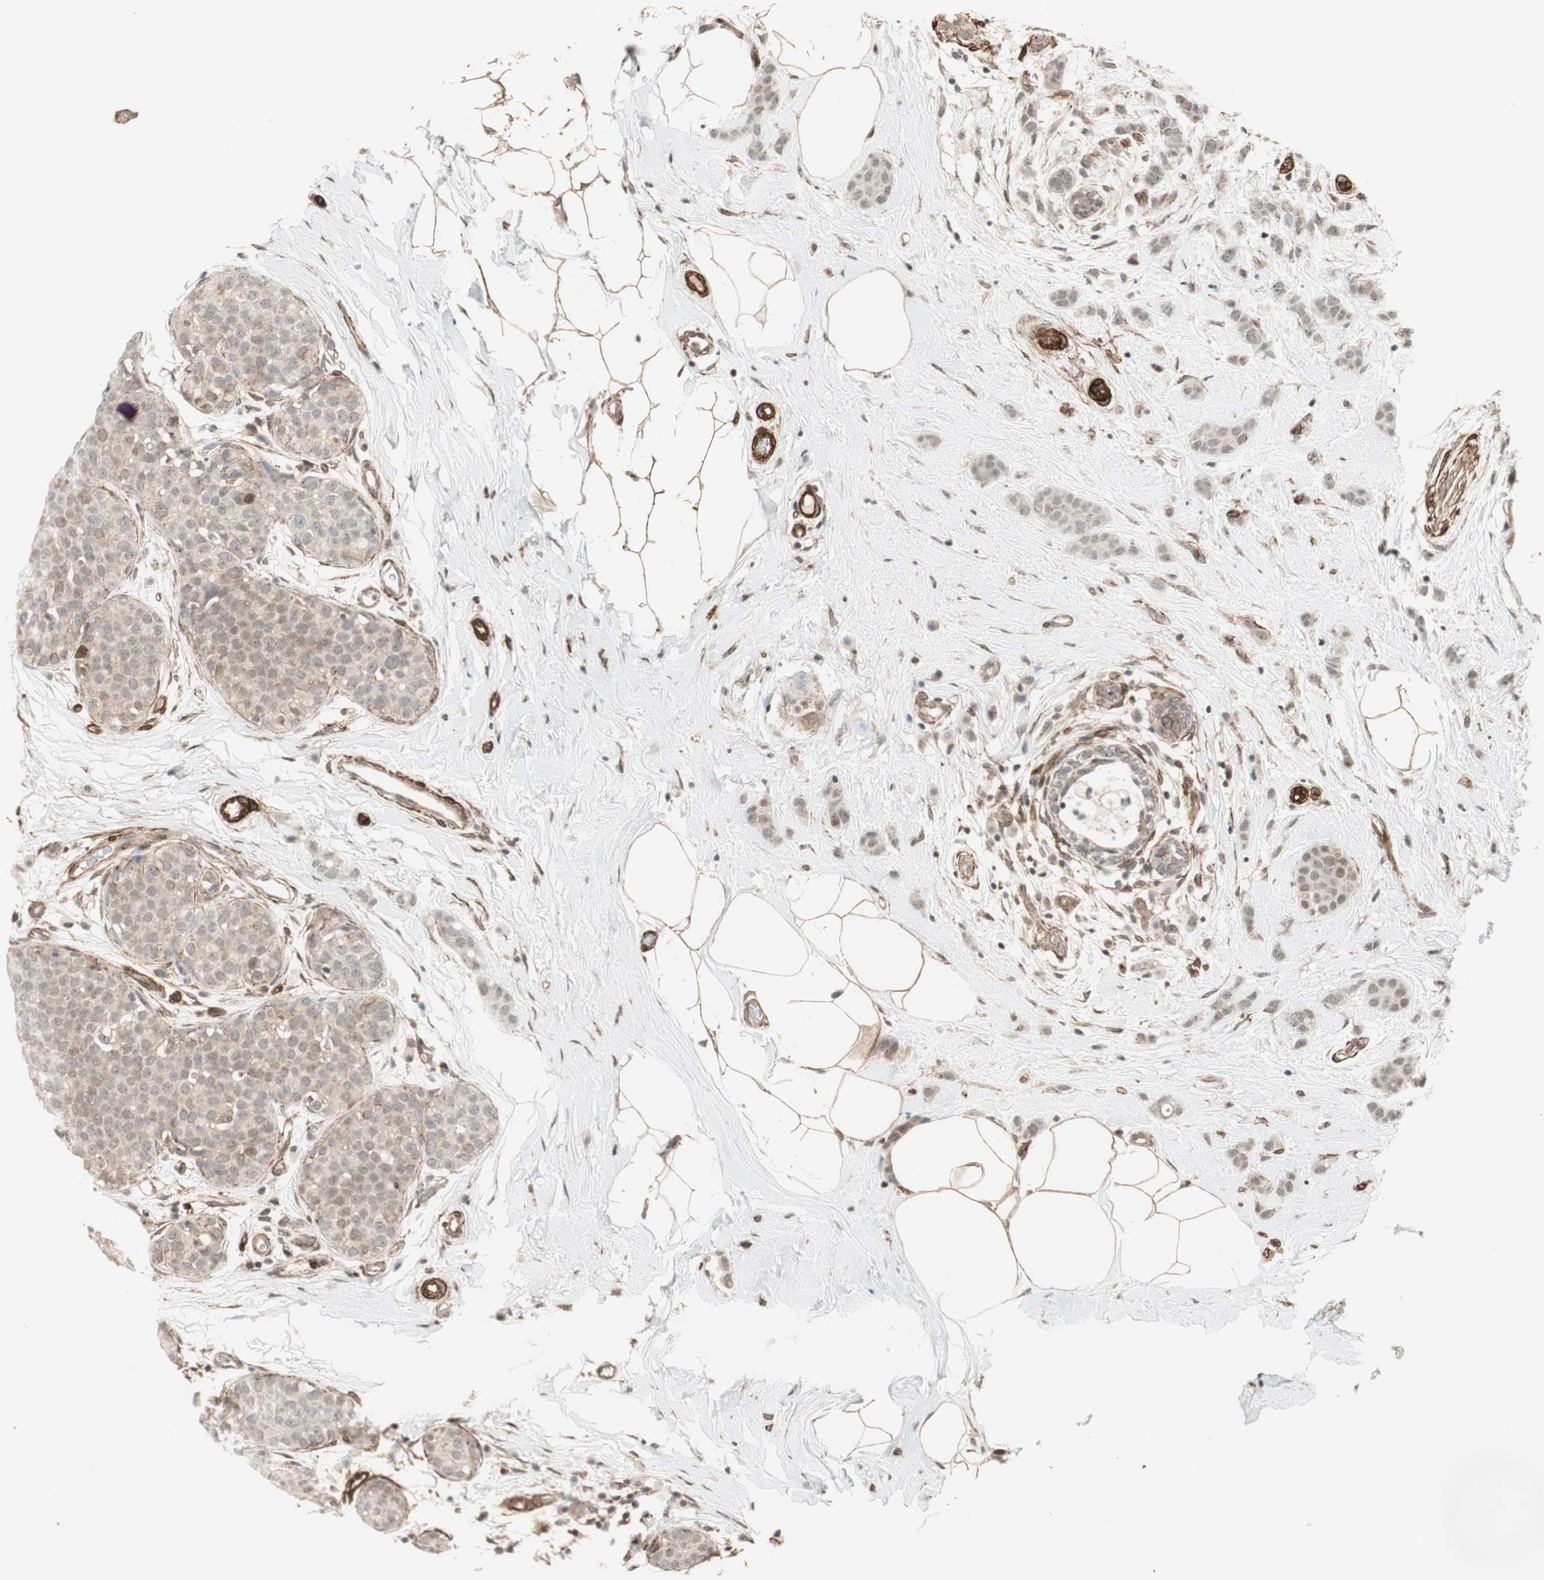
{"staining": {"intensity": "negative", "quantity": "none", "location": "none"}, "tissue": "breast cancer", "cell_type": "Tumor cells", "image_type": "cancer", "snomed": [{"axis": "morphology", "description": "Lobular carcinoma, in situ"}, {"axis": "morphology", "description": "Lobular carcinoma"}, {"axis": "topography", "description": "Breast"}], "caption": "An image of human lobular carcinoma in situ (breast) is negative for staining in tumor cells. The staining was performed using DAB to visualize the protein expression in brown, while the nuclei were stained in blue with hematoxylin (Magnification: 20x).", "gene": "CDK19", "patient": {"sex": "female", "age": 41}}